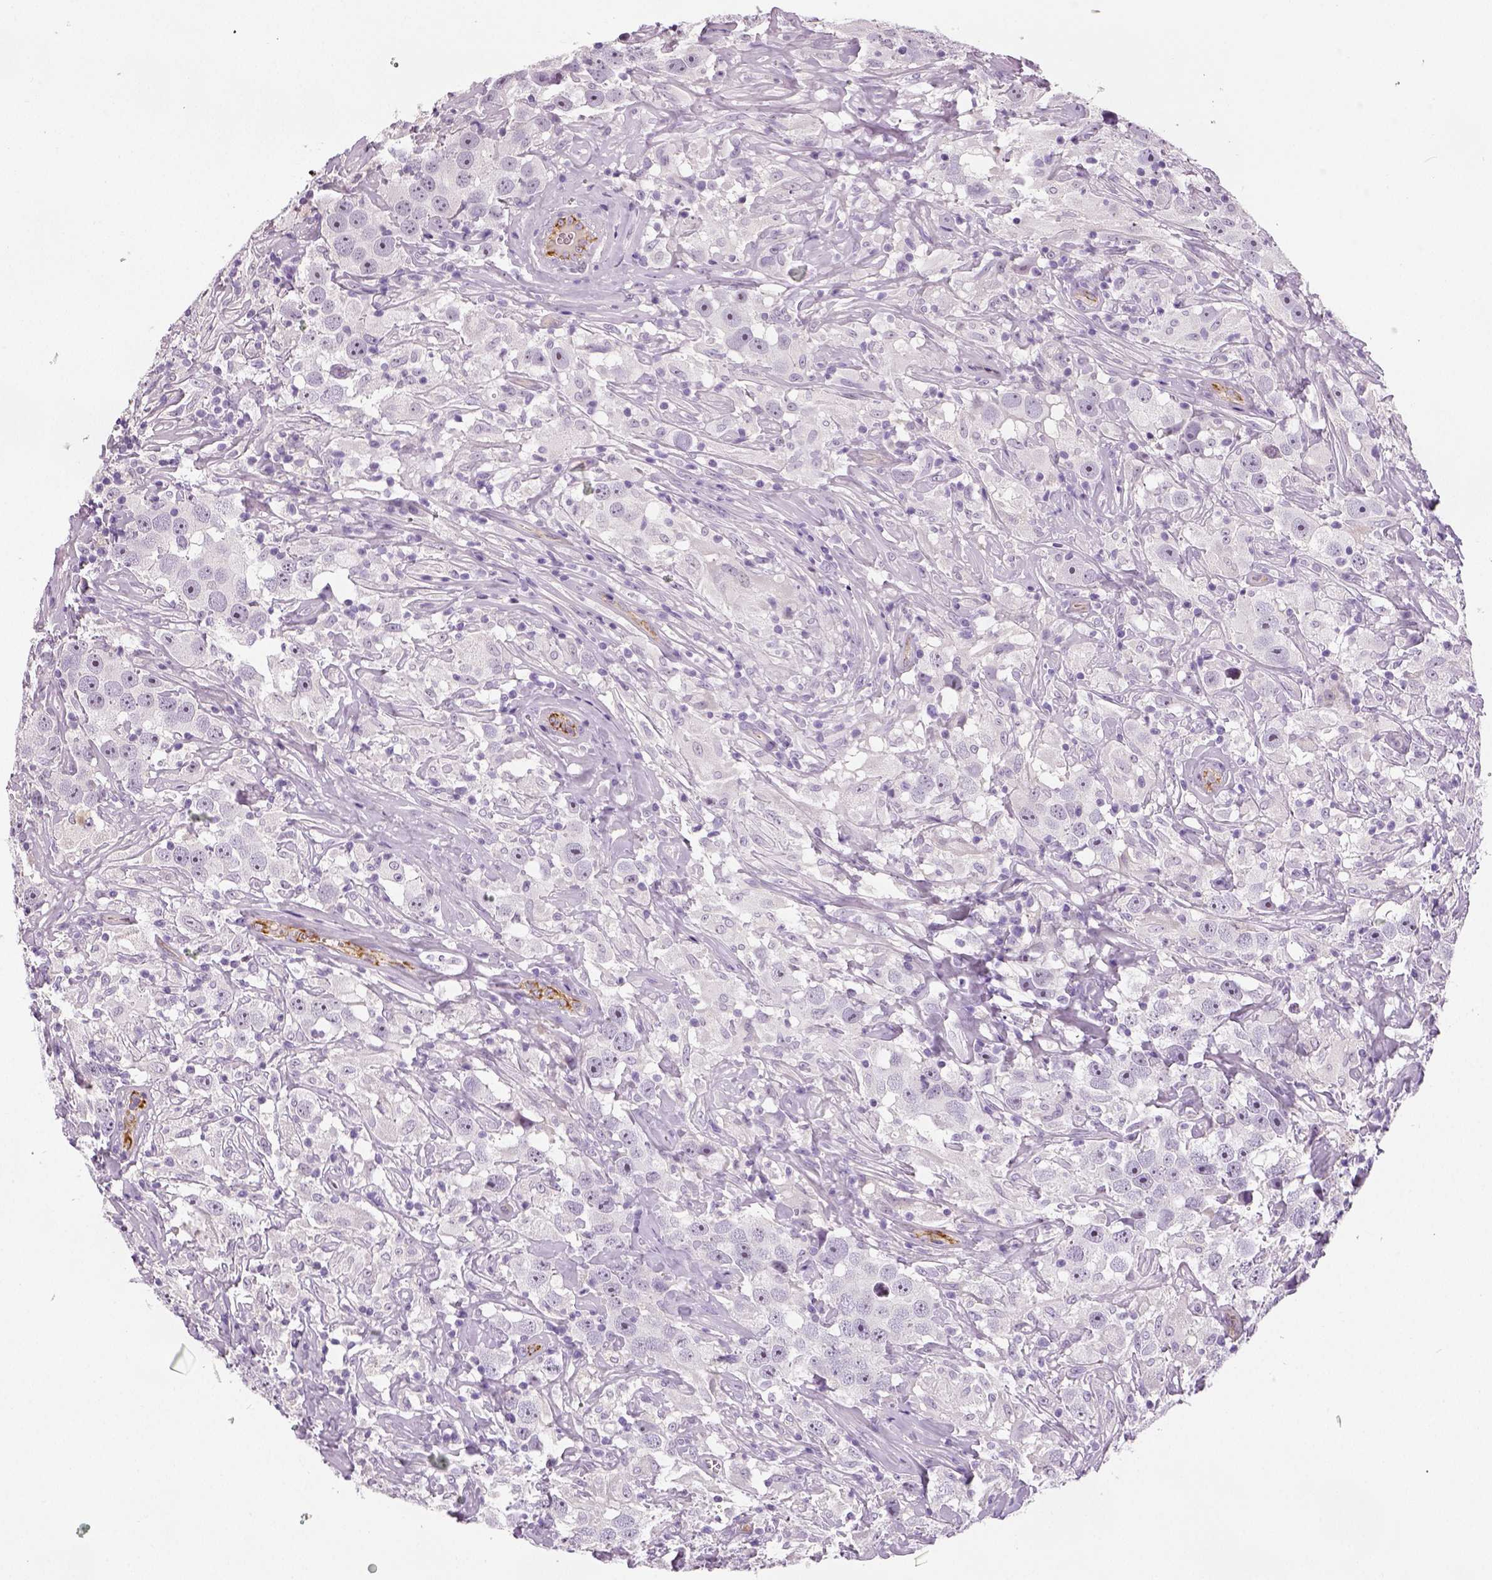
{"staining": {"intensity": "negative", "quantity": "none", "location": "none"}, "tissue": "testis cancer", "cell_type": "Tumor cells", "image_type": "cancer", "snomed": [{"axis": "morphology", "description": "Seminoma, NOS"}, {"axis": "topography", "description": "Testis"}], "caption": "Testis seminoma stained for a protein using immunohistochemistry (IHC) displays no expression tumor cells.", "gene": "TSPAN7", "patient": {"sex": "male", "age": 49}}